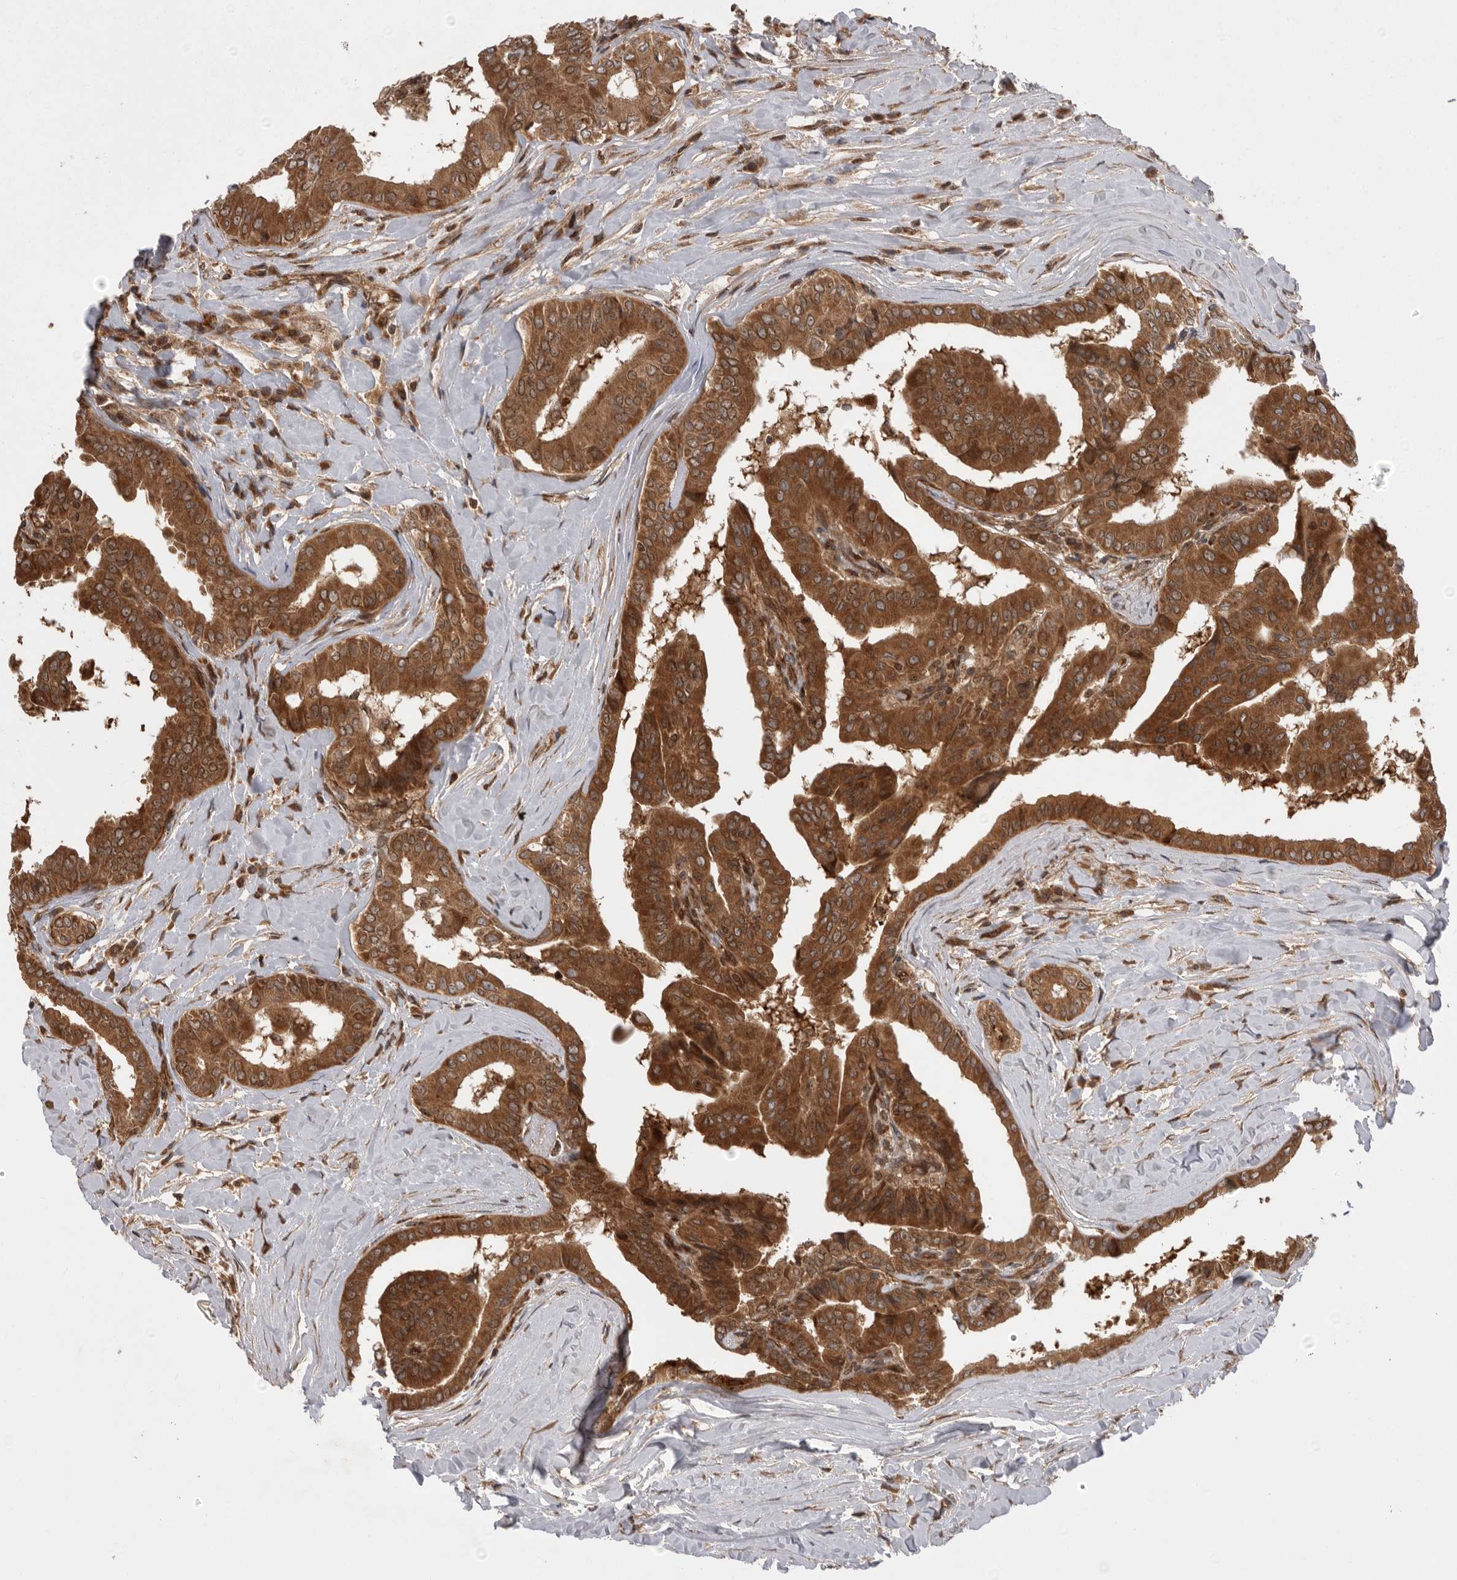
{"staining": {"intensity": "strong", "quantity": ">75%", "location": "cytoplasmic/membranous,nuclear"}, "tissue": "thyroid cancer", "cell_type": "Tumor cells", "image_type": "cancer", "snomed": [{"axis": "morphology", "description": "Papillary adenocarcinoma, NOS"}, {"axis": "topography", "description": "Thyroid gland"}], "caption": "An immunohistochemistry (IHC) histopathology image of neoplastic tissue is shown. Protein staining in brown shows strong cytoplasmic/membranous and nuclear positivity in papillary adenocarcinoma (thyroid) within tumor cells. (Stains: DAB in brown, nuclei in blue, Microscopy: brightfield microscopy at high magnification).", "gene": "DHDDS", "patient": {"sex": "male", "age": 33}}